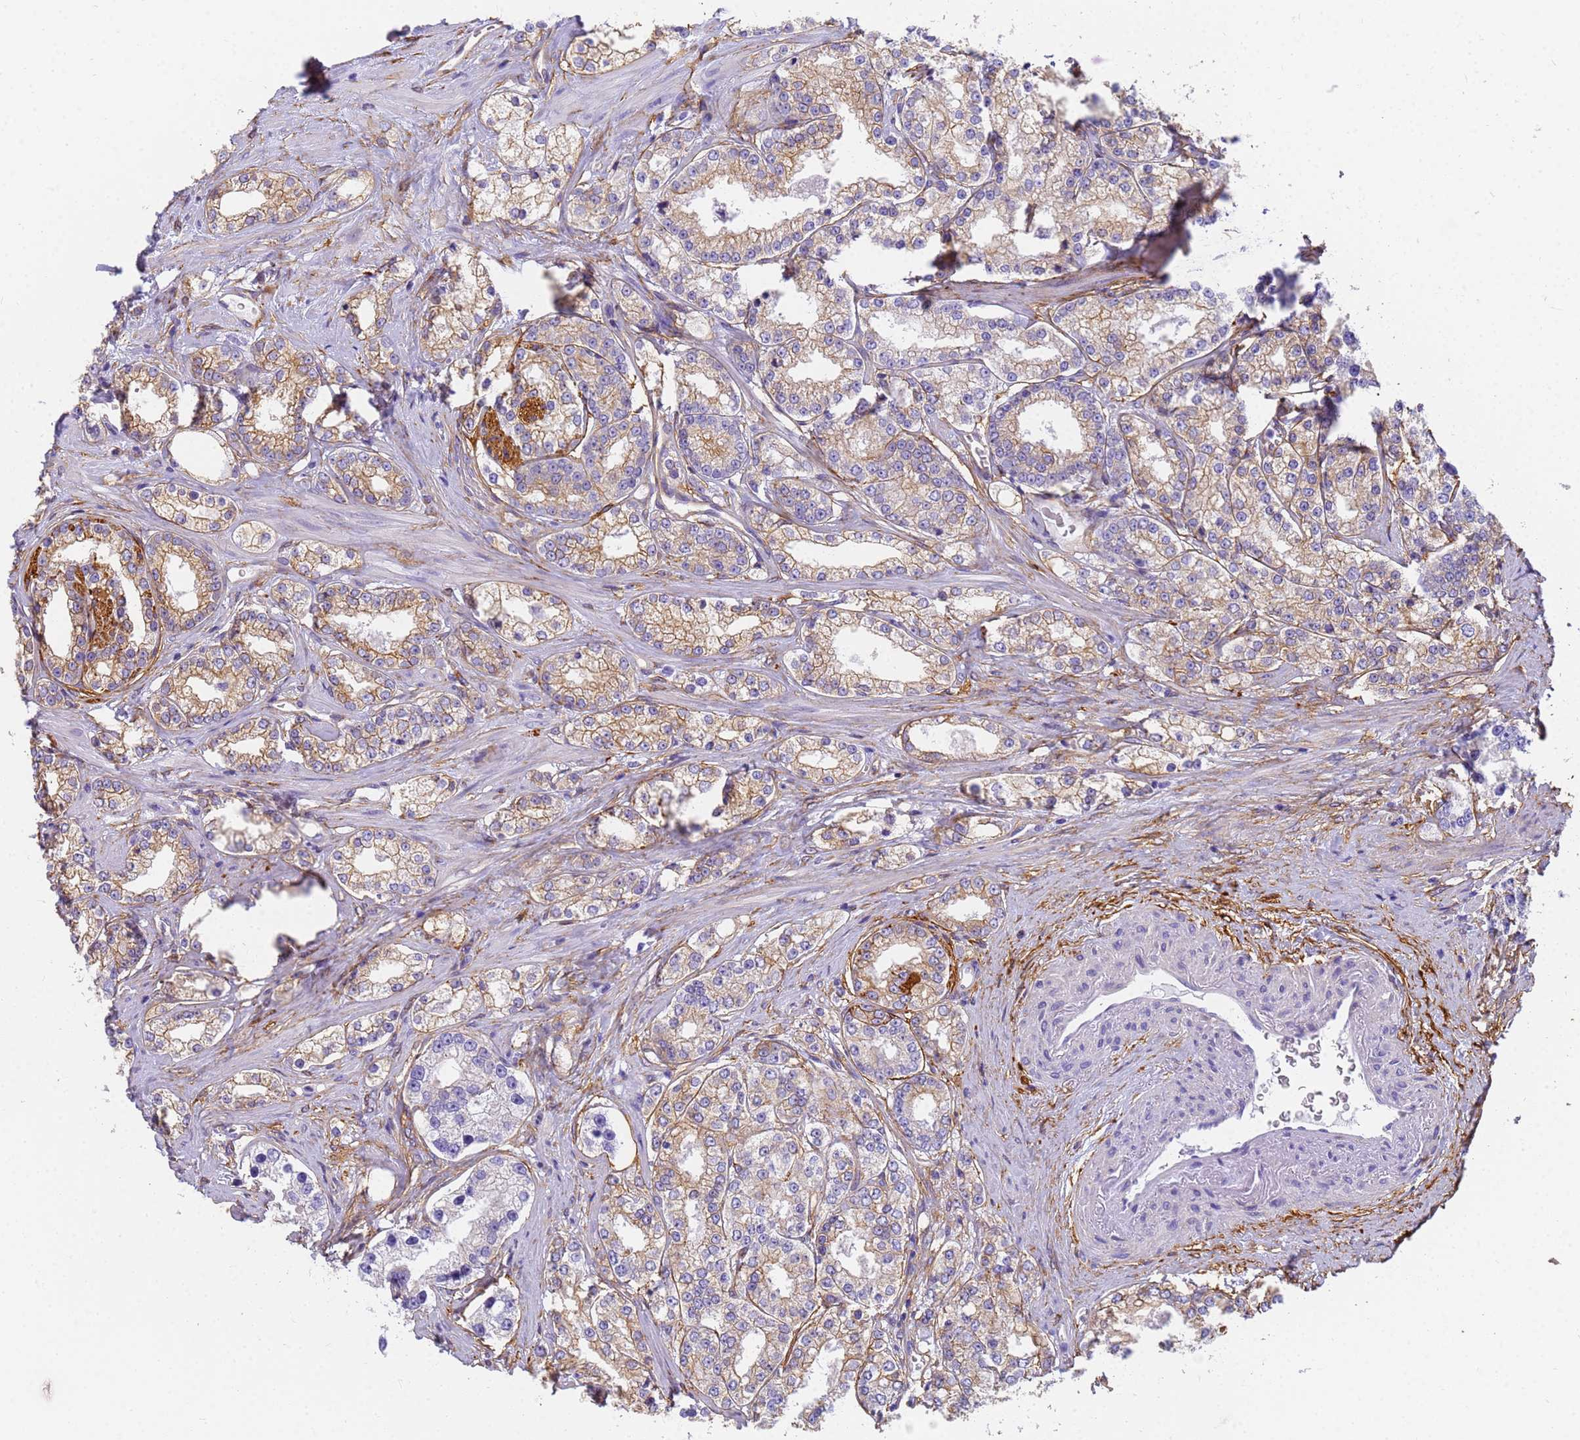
{"staining": {"intensity": "moderate", "quantity": "25%-75%", "location": "cytoplasmic/membranous"}, "tissue": "prostate cancer", "cell_type": "Tumor cells", "image_type": "cancer", "snomed": [{"axis": "morphology", "description": "Normal tissue, NOS"}, {"axis": "morphology", "description": "Adenocarcinoma, High grade"}, {"axis": "topography", "description": "Prostate"}], "caption": "Brown immunohistochemical staining in prostate cancer reveals moderate cytoplasmic/membranous positivity in approximately 25%-75% of tumor cells.", "gene": "MVB12A", "patient": {"sex": "male", "age": 83}}